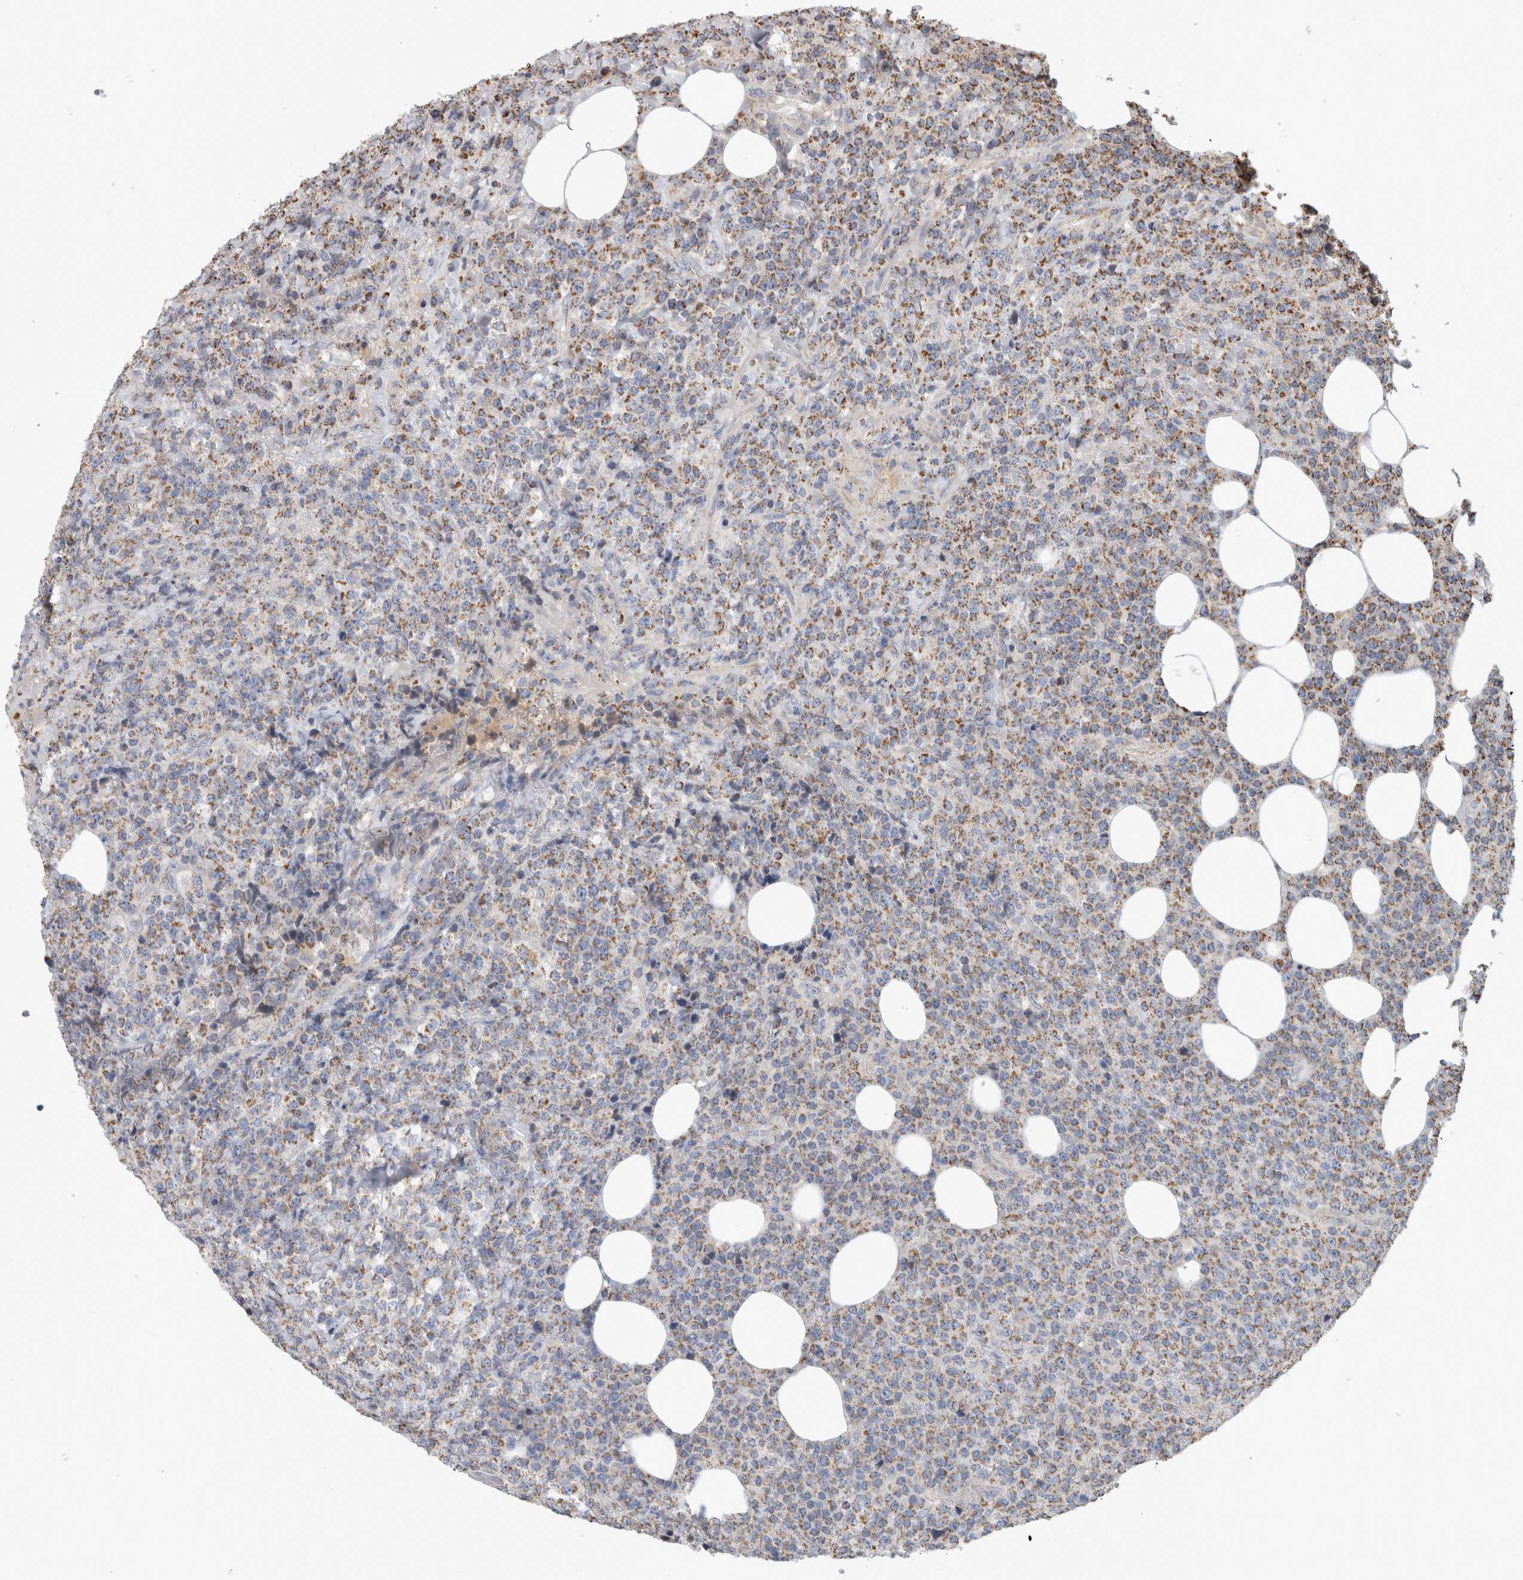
{"staining": {"intensity": "moderate", "quantity": ">75%", "location": "cytoplasmic/membranous"}, "tissue": "lymphoma", "cell_type": "Tumor cells", "image_type": "cancer", "snomed": [{"axis": "morphology", "description": "Malignant lymphoma, non-Hodgkin's type, High grade"}, {"axis": "topography", "description": "Lymph node"}], "caption": "Lymphoma was stained to show a protein in brown. There is medium levels of moderate cytoplasmic/membranous staining in approximately >75% of tumor cells.", "gene": "ST8SIA1", "patient": {"sex": "male", "age": 13}}